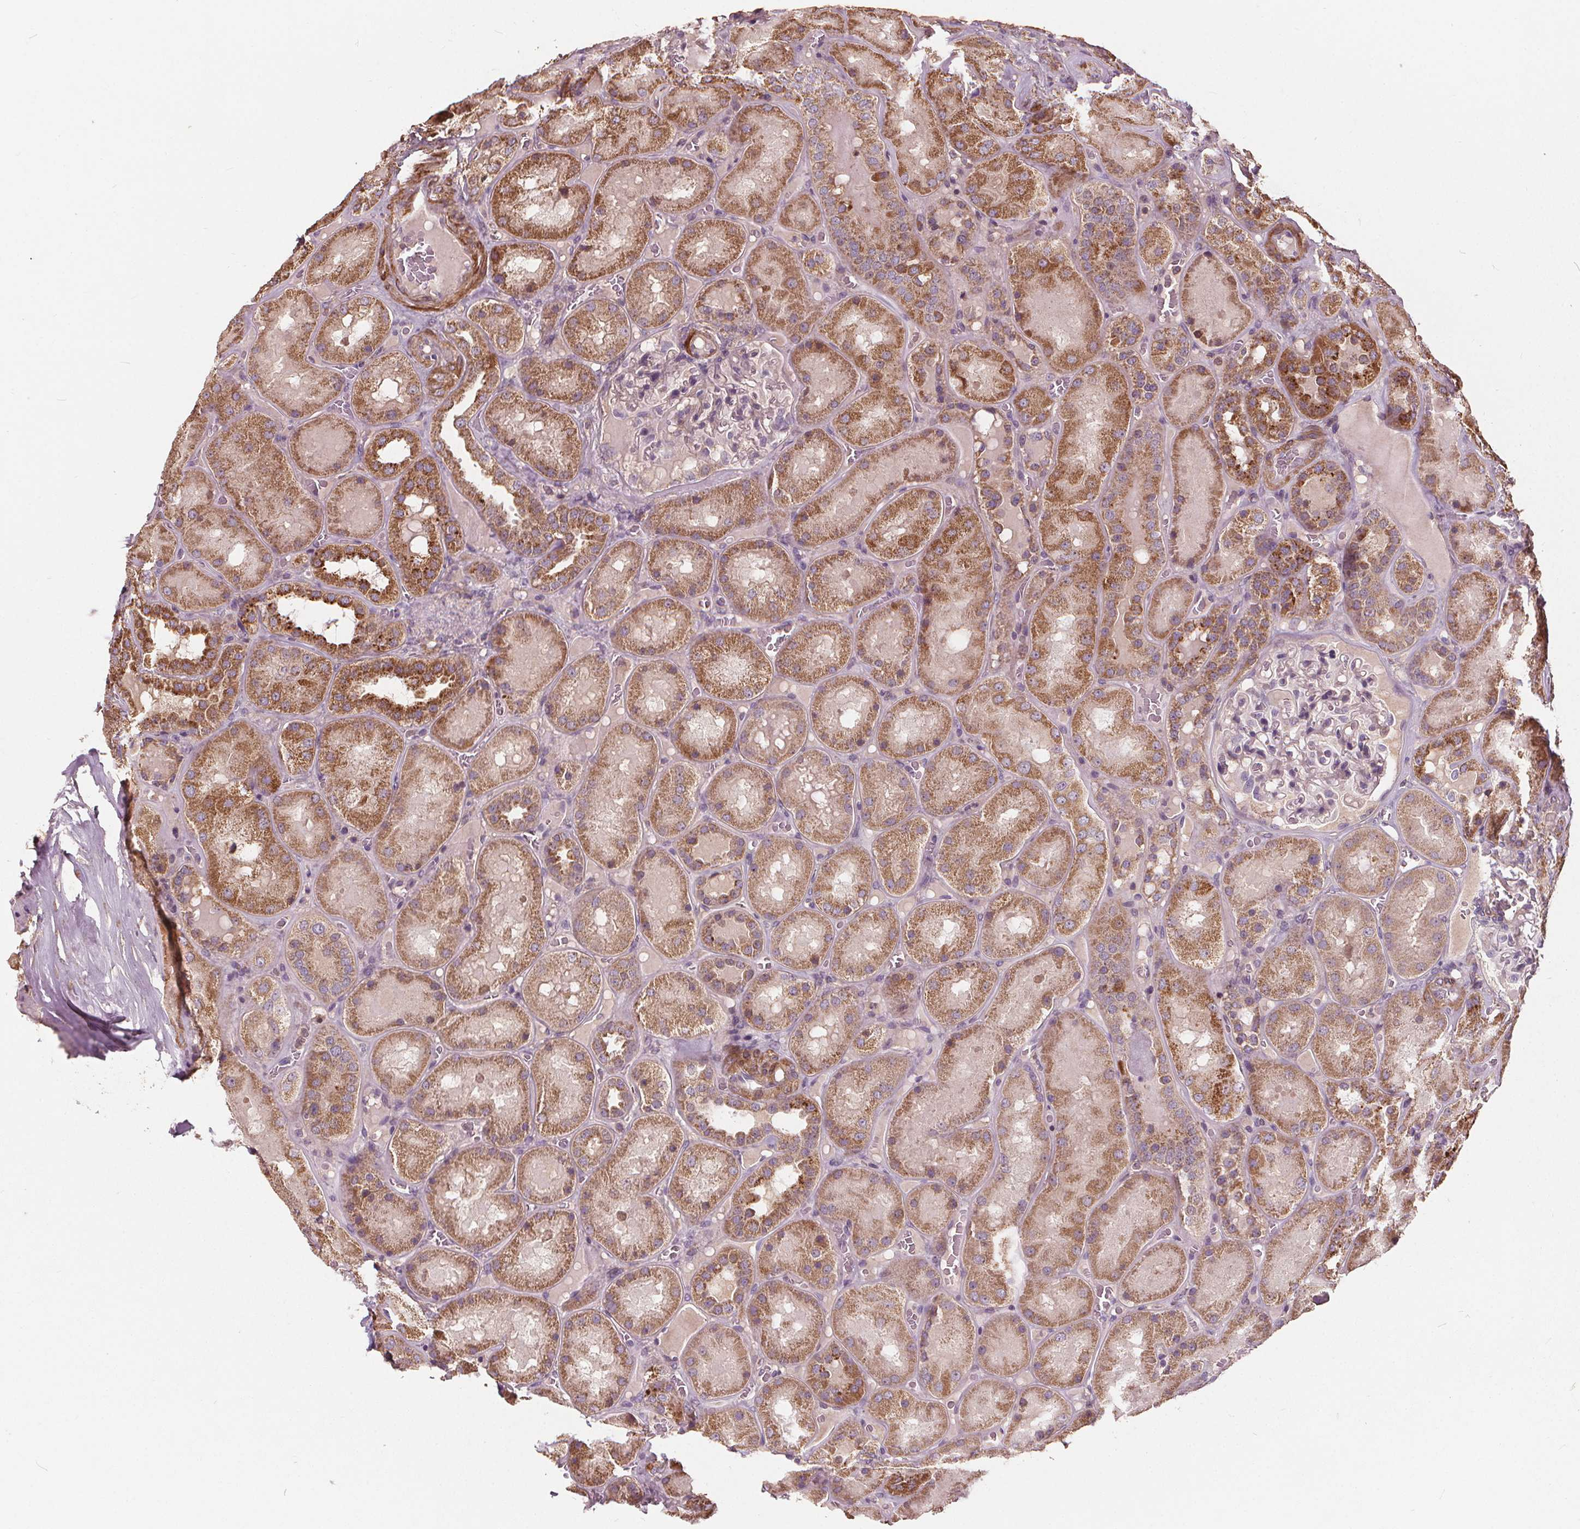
{"staining": {"intensity": "negative", "quantity": "none", "location": "none"}, "tissue": "kidney", "cell_type": "Cells in glomeruli", "image_type": "normal", "snomed": [{"axis": "morphology", "description": "Normal tissue, NOS"}, {"axis": "topography", "description": "Kidney"}], "caption": "High magnification brightfield microscopy of unremarkable kidney stained with DAB (brown) and counterstained with hematoxylin (blue): cells in glomeruli show no significant expression.", "gene": "ORAI2", "patient": {"sex": "male", "age": 73}}